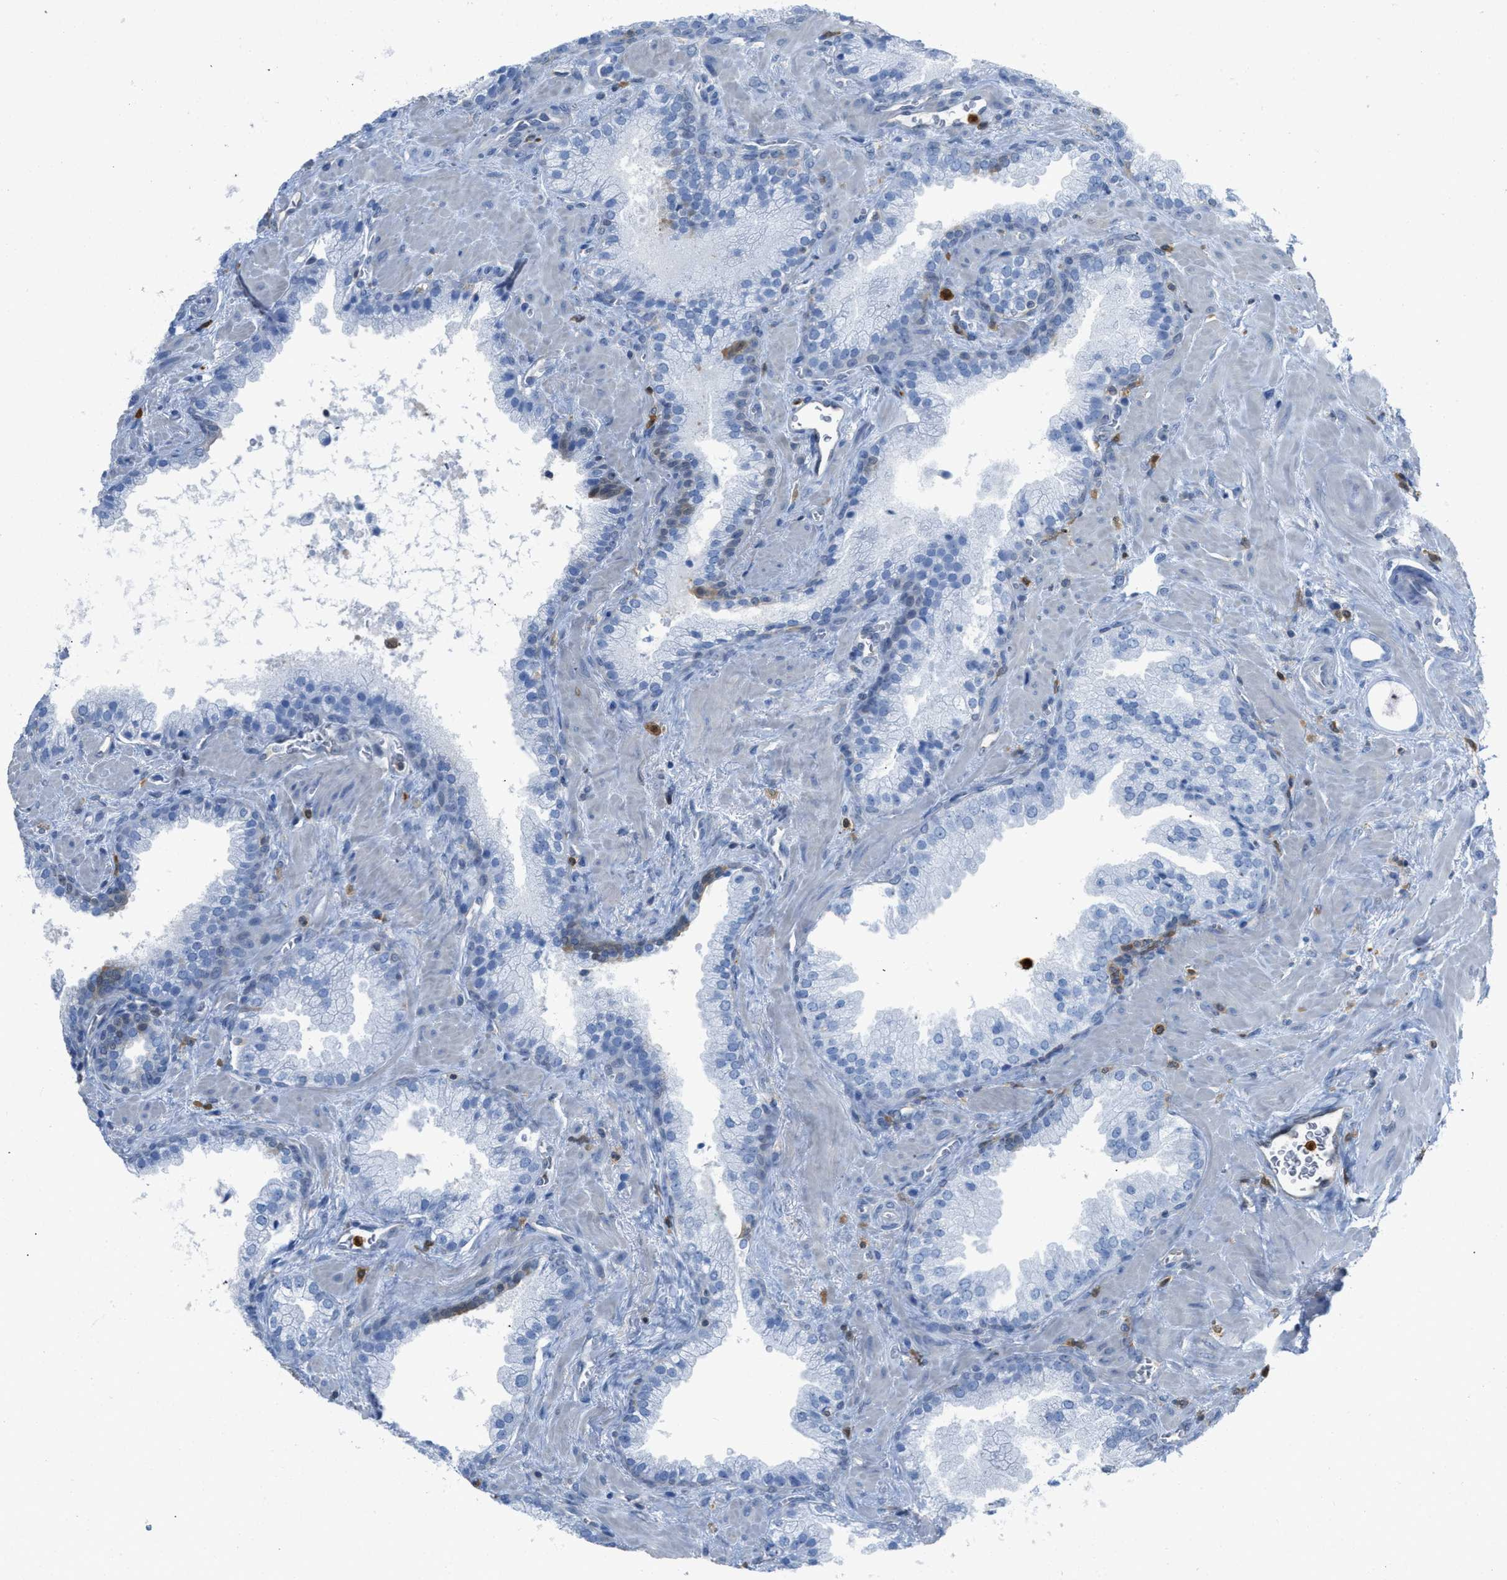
{"staining": {"intensity": "weak", "quantity": "<25%", "location": "cytoplasmic/membranous"}, "tissue": "prostate cancer", "cell_type": "Tumor cells", "image_type": "cancer", "snomed": [{"axis": "morphology", "description": "Adenocarcinoma, Low grade"}, {"axis": "topography", "description": "Prostate"}], "caption": "This is an IHC histopathology image of human prostate cancer (adenocarcinoma (low-grade)). There is no staining in tumor cells.", "gene": "SERPINB1", "patient": {"sex": "male", "age": 71}}